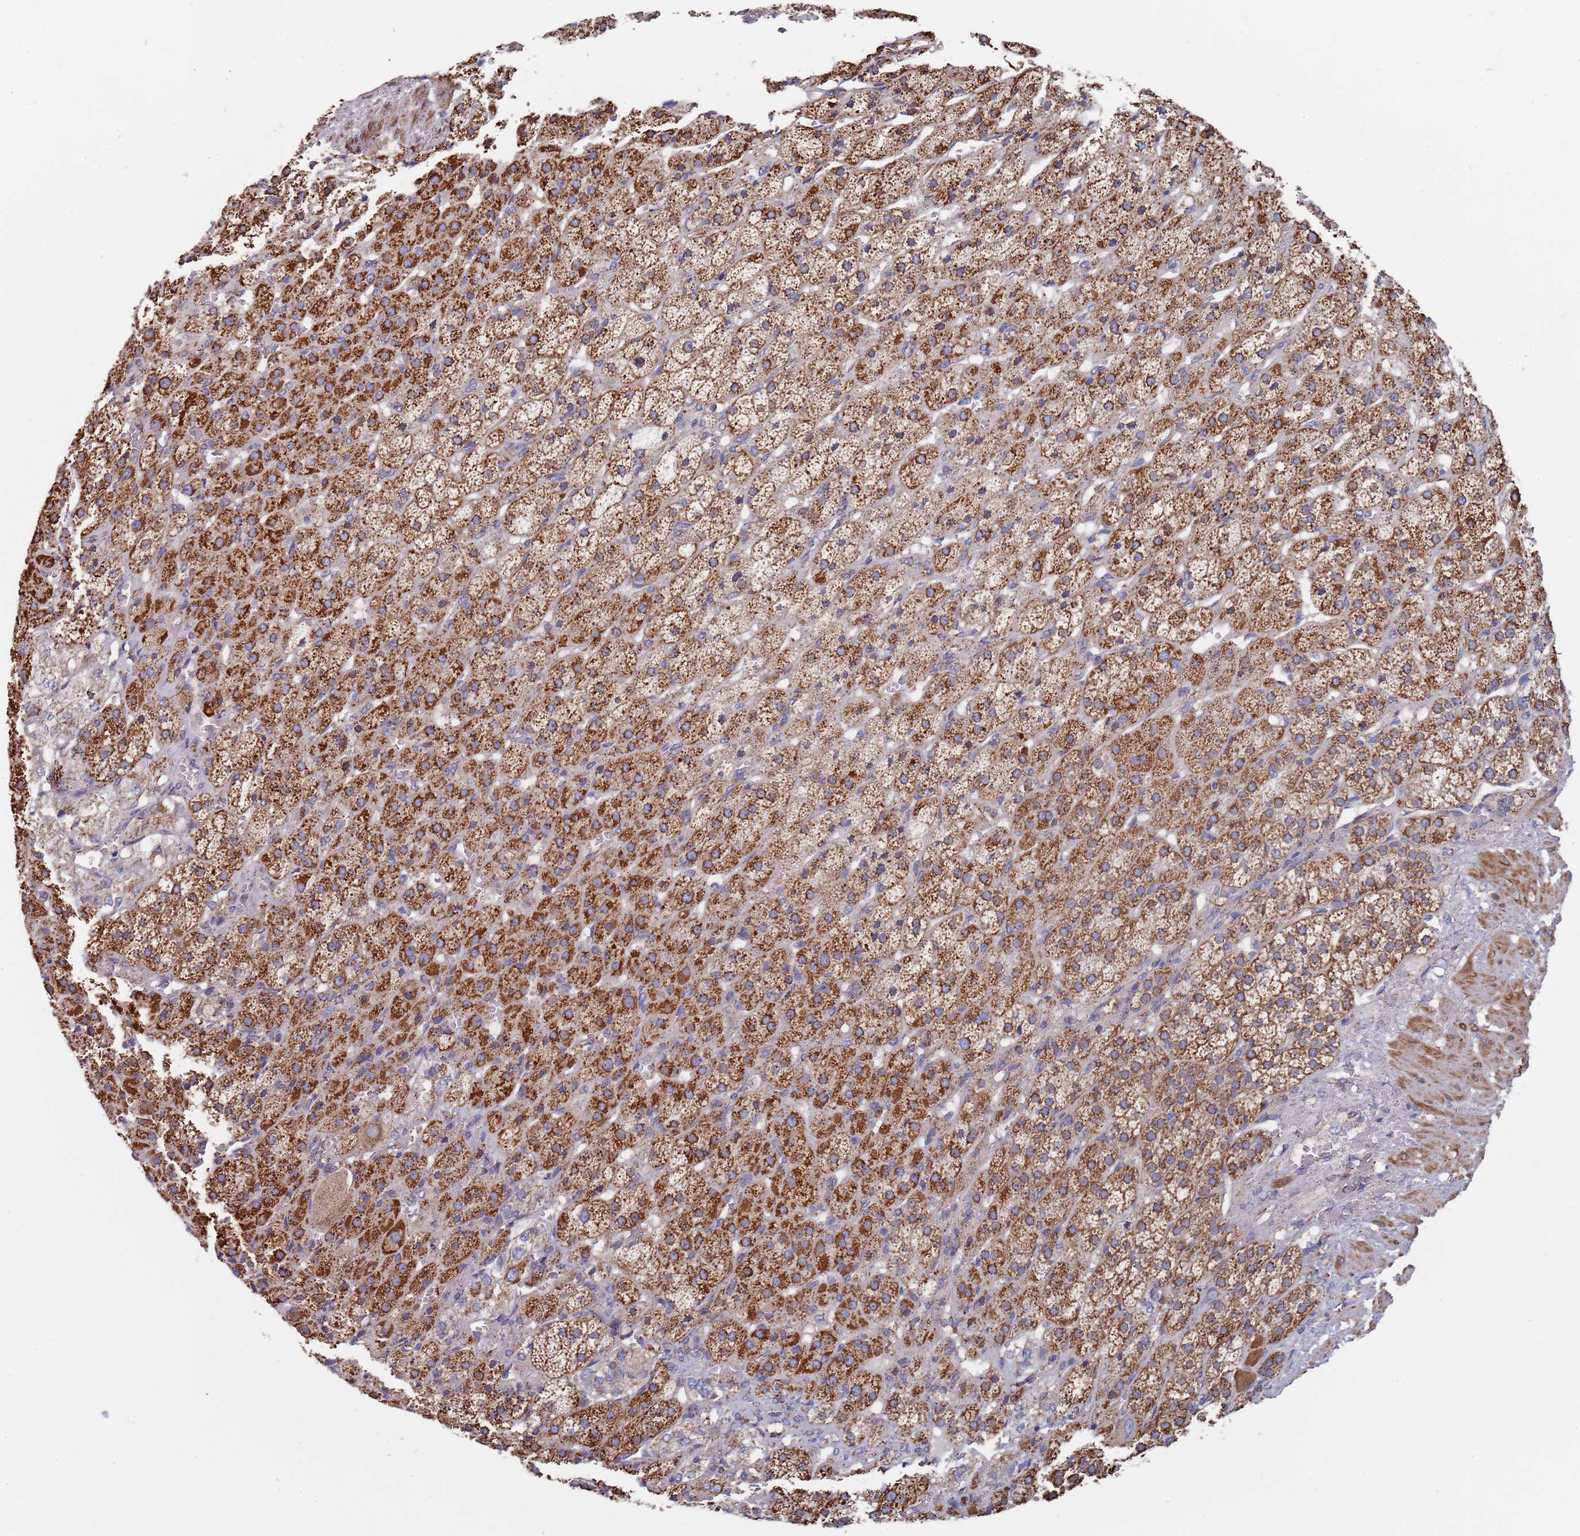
{"staining": {"intensity": "strong", "quantity": ">75%", "location": "cytoplasmic/membranous"}, "tissue": "adrenal gland", "cell_type": "Glandular cells", "image_type": "normal", "snomed": [{"axis": "morphology", "description": "Normal tissue, NOS"}, {"axis": "topography", "description": "Adrenal gland"}], "caption": "Benign adrenal gland displays strong cytoplasmic/membranous positivity in approximately >75% of glandular cells (Brightfield microscopy of DAB IHC at high magnification)..", "gene": "PGP", "patient": {"sex": "female", "age": 57}}